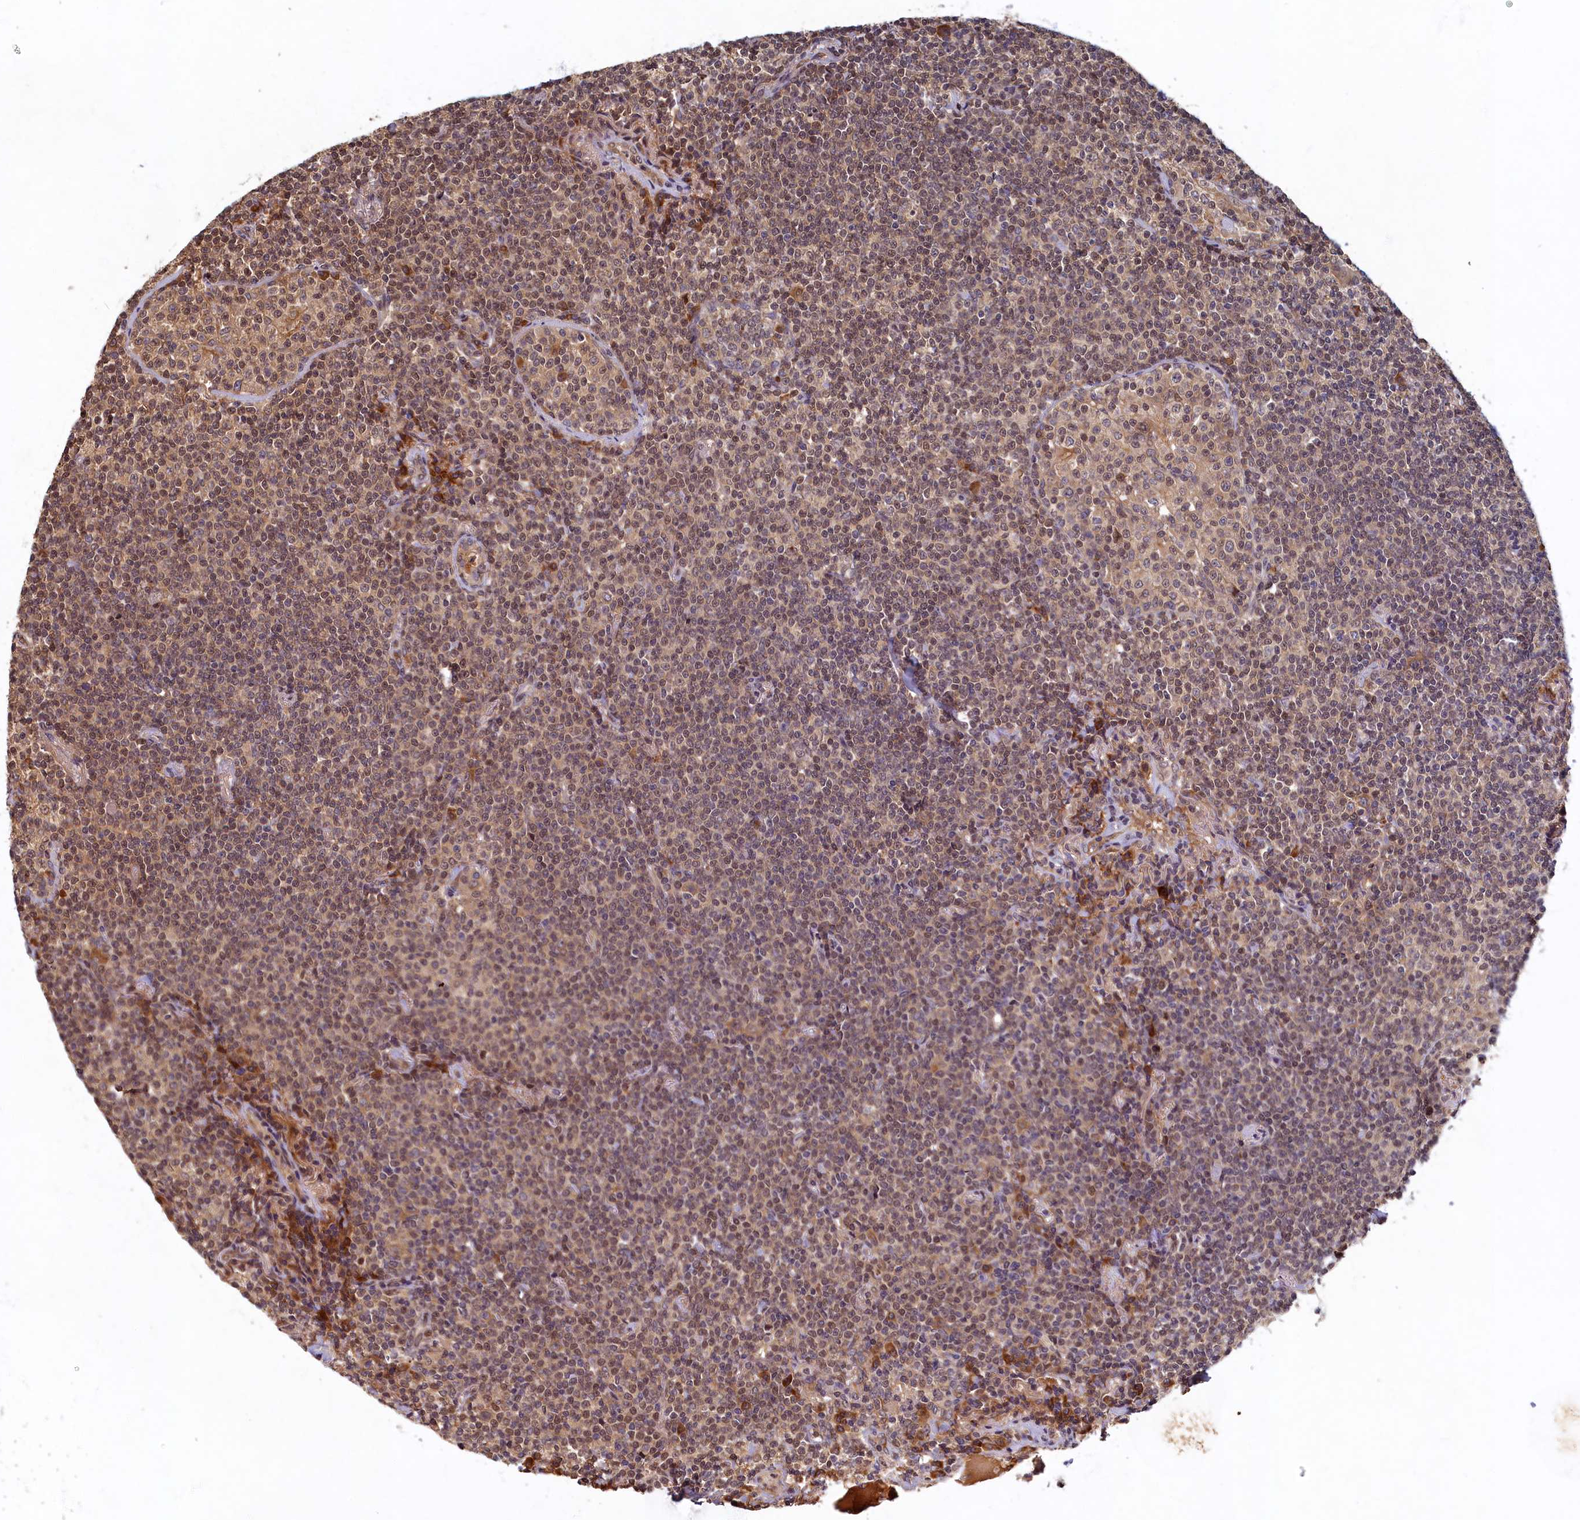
{"staining": {"intensity": "moderate", "quantity": "25%-75%", "location": "nuclear"}, "tissue": "lymphoma", "cell_type": "Tumor cells", "image_type": "cancer", "snomed": [{"axis": "morphology", "description": "Malignant lymphoma, non-Hodgkin's type, Low grade"}, {"axis": "topography", "description": "Lung"}], "caption": "The photomicrograph demonstrates staining of lymphoma, revealing moderate nuclear protein staining (brown color) within tumor cells.", "gene": "LCMT2", "patient": {"sex": "female", "age": 71}}